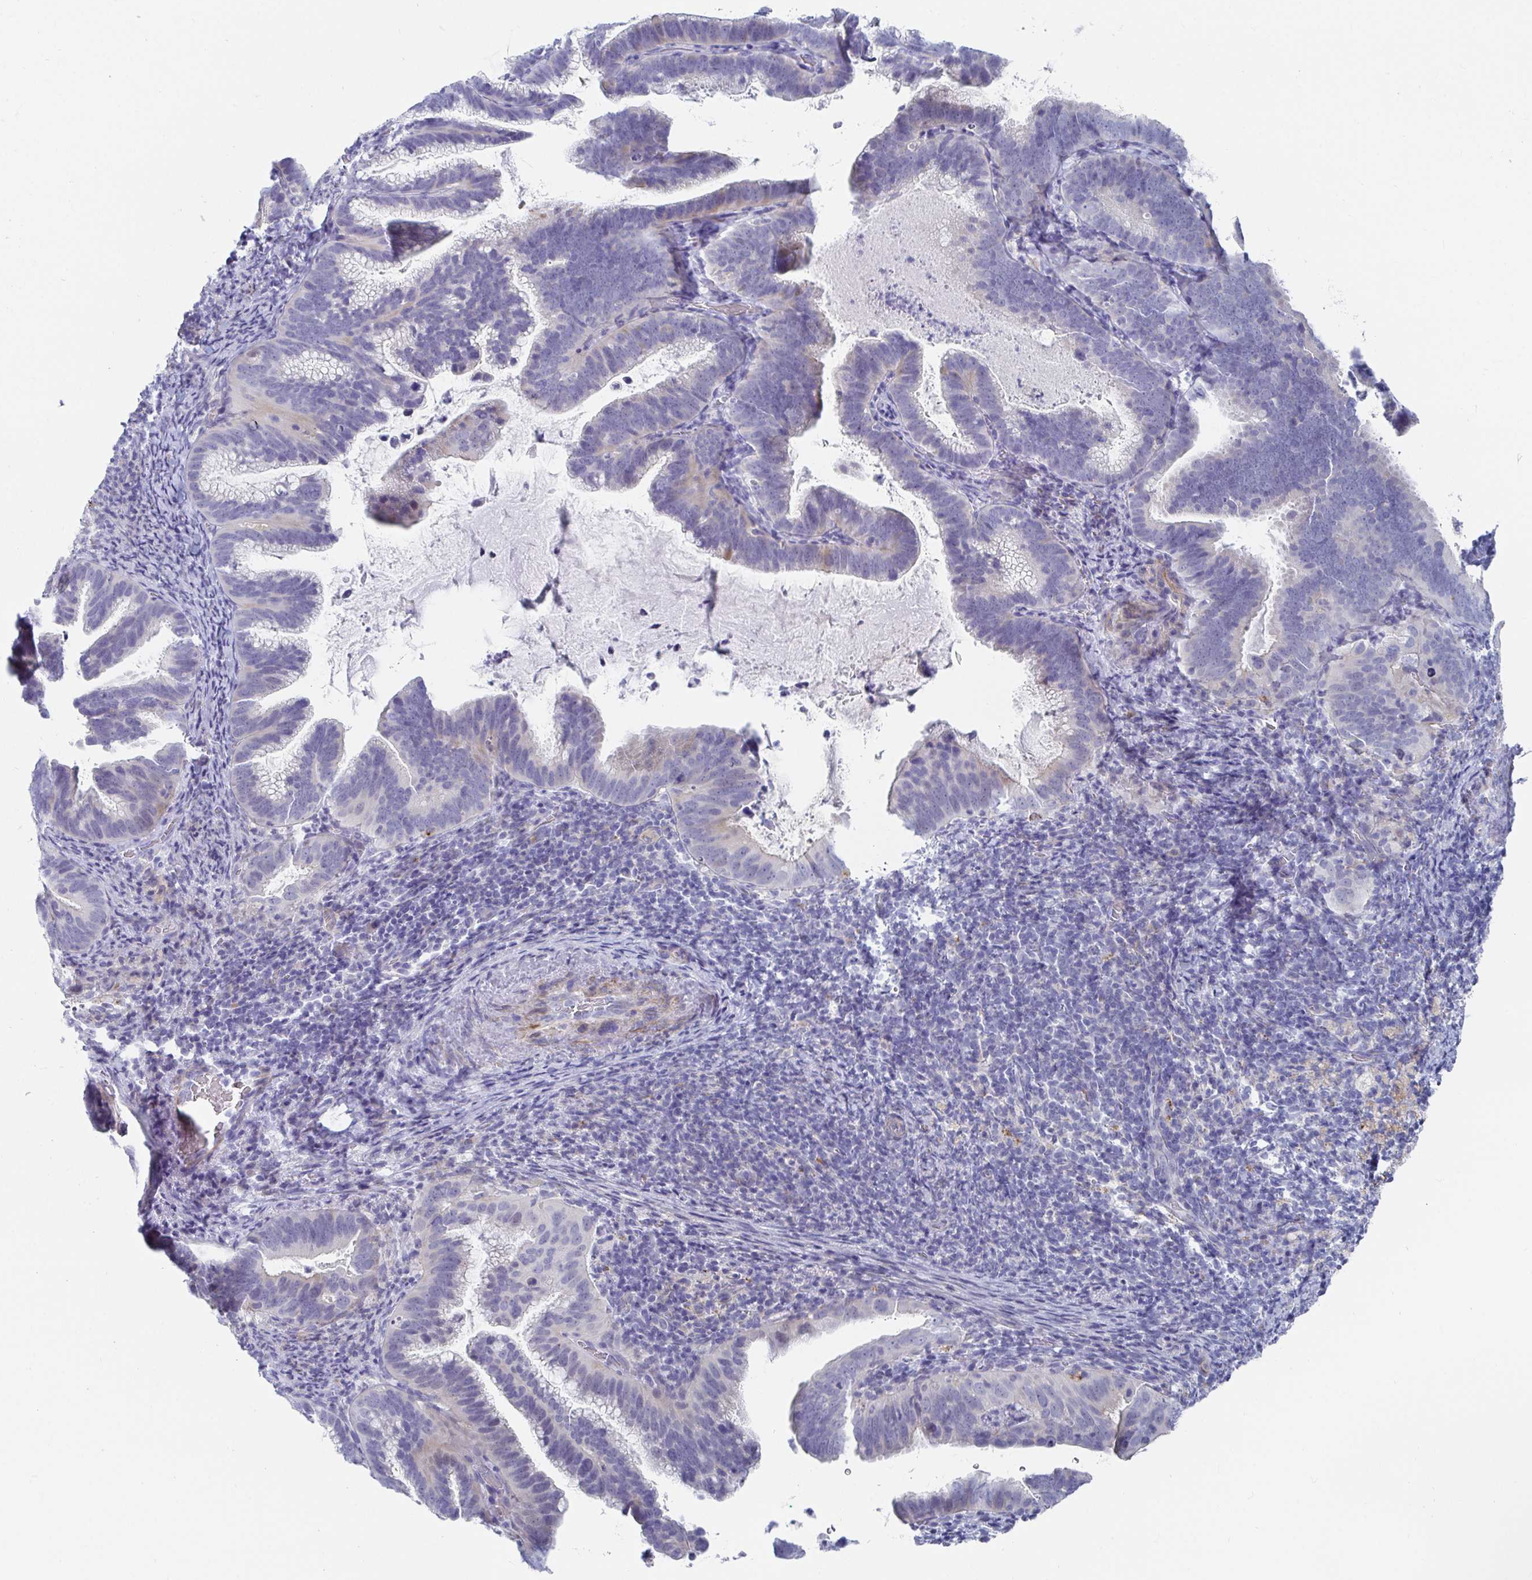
{"staining": {"intensity": "negative", "quantity": "none", "location": "none"}, "tissue": "cervical cancer", "cell_type": "Tumor cells", "image_type": "cancer", "snomed": [{"axis": "morphology", "description": "Adenocarcinoma, NOS"}, {"axis": "topography", "description": "Cervix"}], "caption": "Histopathology image shows no significant protein positivity in tumor cells of cervical adenocarcinoma. Nuclei are stained in blue.", "gene": "ZFP82", "patient": {"sex": "female", "age": 61}}